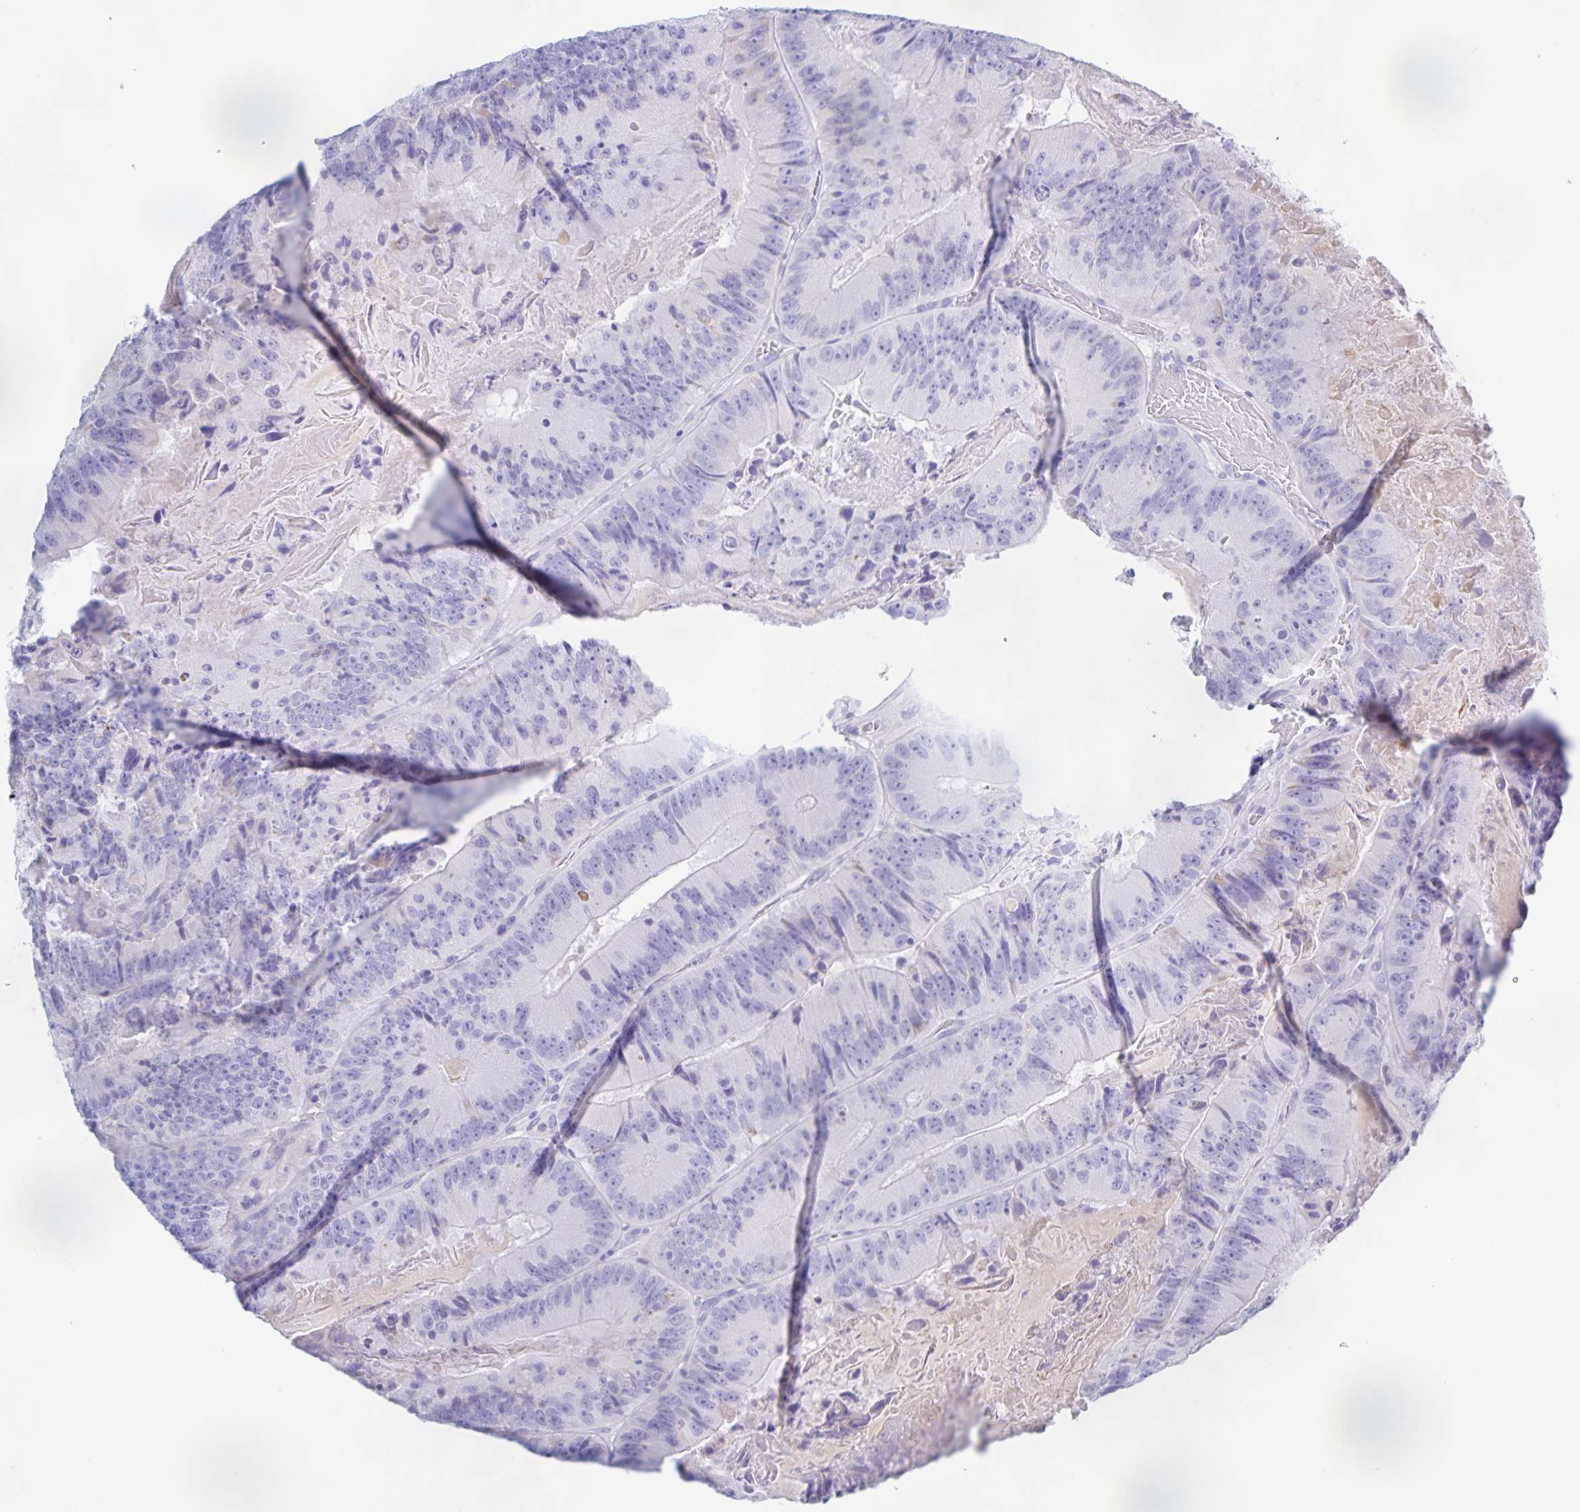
{"staining": {"intensity": "negative", "quantity": "none", "location": "none"}, "tissue": "colorectal cancer", "cell_type": "Tumor cells", "image_type": "cancer", "snomed": [{"axis": "morphology", "description": "Adenocarcinoma, NOS"}, {"axis": "topography", "description": "Colon"}], "caption": "High magnification brightfield microscopy of colorectal adenocarcinoma stained with DAB (brown) and counterstained with hematoxylin (blue): tumor cells show no significant expression.", "gene": "CATSPER4", "patient": {"sex": "female", "age": 86}}